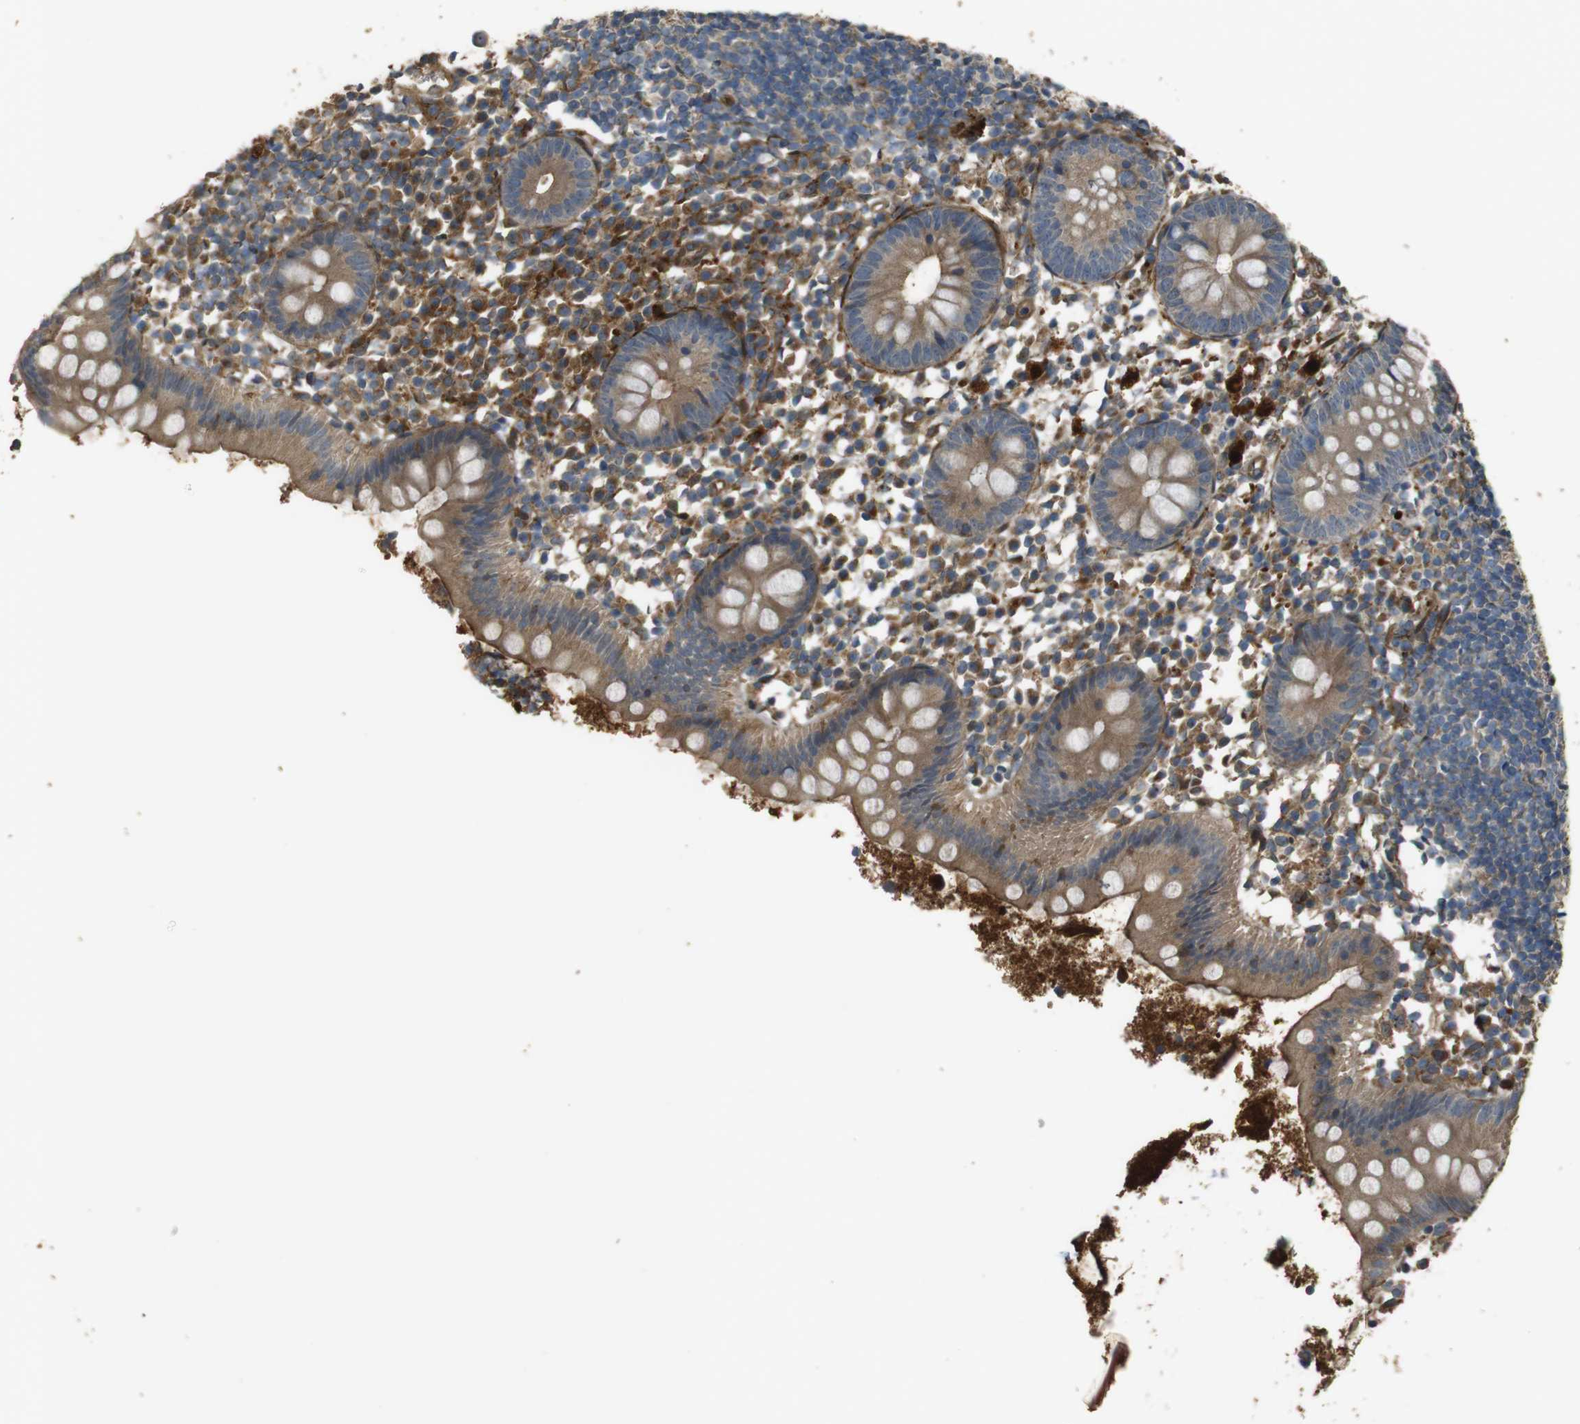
{"staining": {"intensity": "moderate", "quantity": ">75%", "location": "cytoplasmic/membranous"}, "tissue": "appendix", "cell_type": "Glandular cells", "image_type": "normal", "snomed": [{"axis": "morphology", "description": "Normal tissue, NOS"}, {"axis": "topography", "description": "Appendix"}], "caption": "Immunohistochemical staining of normal appendix reveals >75% levels of moderate cytoplasmic/membranous protein positivity in about >75% of glandular cells.", "gene": "MSRB3", "patient": {"sex": "female", "age": 20}}